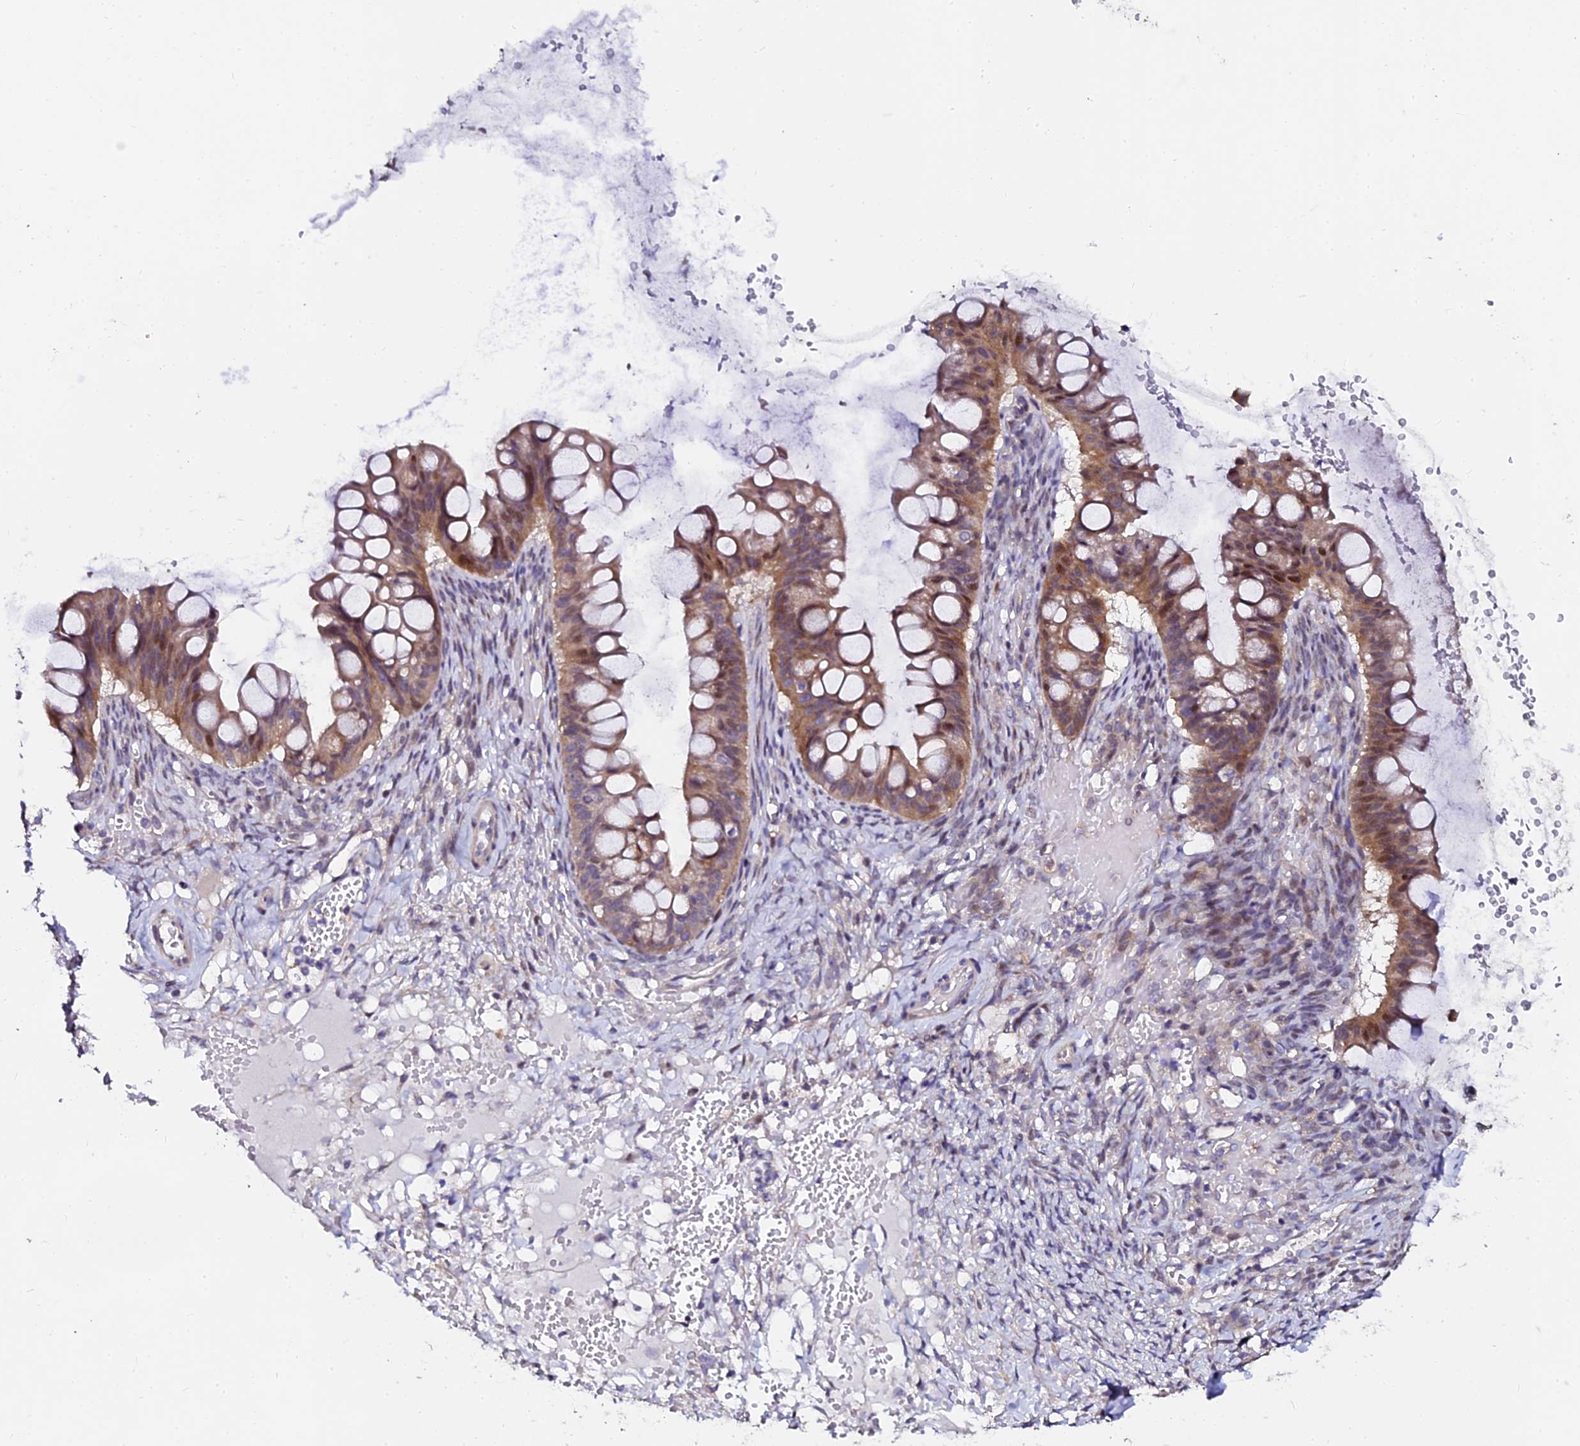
{"staining": {"intensity": "moderate", "quantity": ">75%", "location": "cytoplasmic/membranous,nuclear"}, "tissue": "ovarian cancer", "cell_type": "Tumor cells", "image_type": "cancer", "snomed": [{"axis": "morphology", "description": "Cystadenocarcinoma, mucinous, NOS"}, {"axis": "topography", "description": "Ovary"}], "caption": "An image of ovarian cancer (mucinous cystadenocarcinoma) stained for a protein reveals moderate cytoplasmic/membranous and nuclear brown staining in tumor cells. Using DAB (brown) and hematoxylin (blue) stains, captured at high magnification using brightfield microscopy.", "gene": "GPN3", "patient": {"sex": "female", "age": 73}}